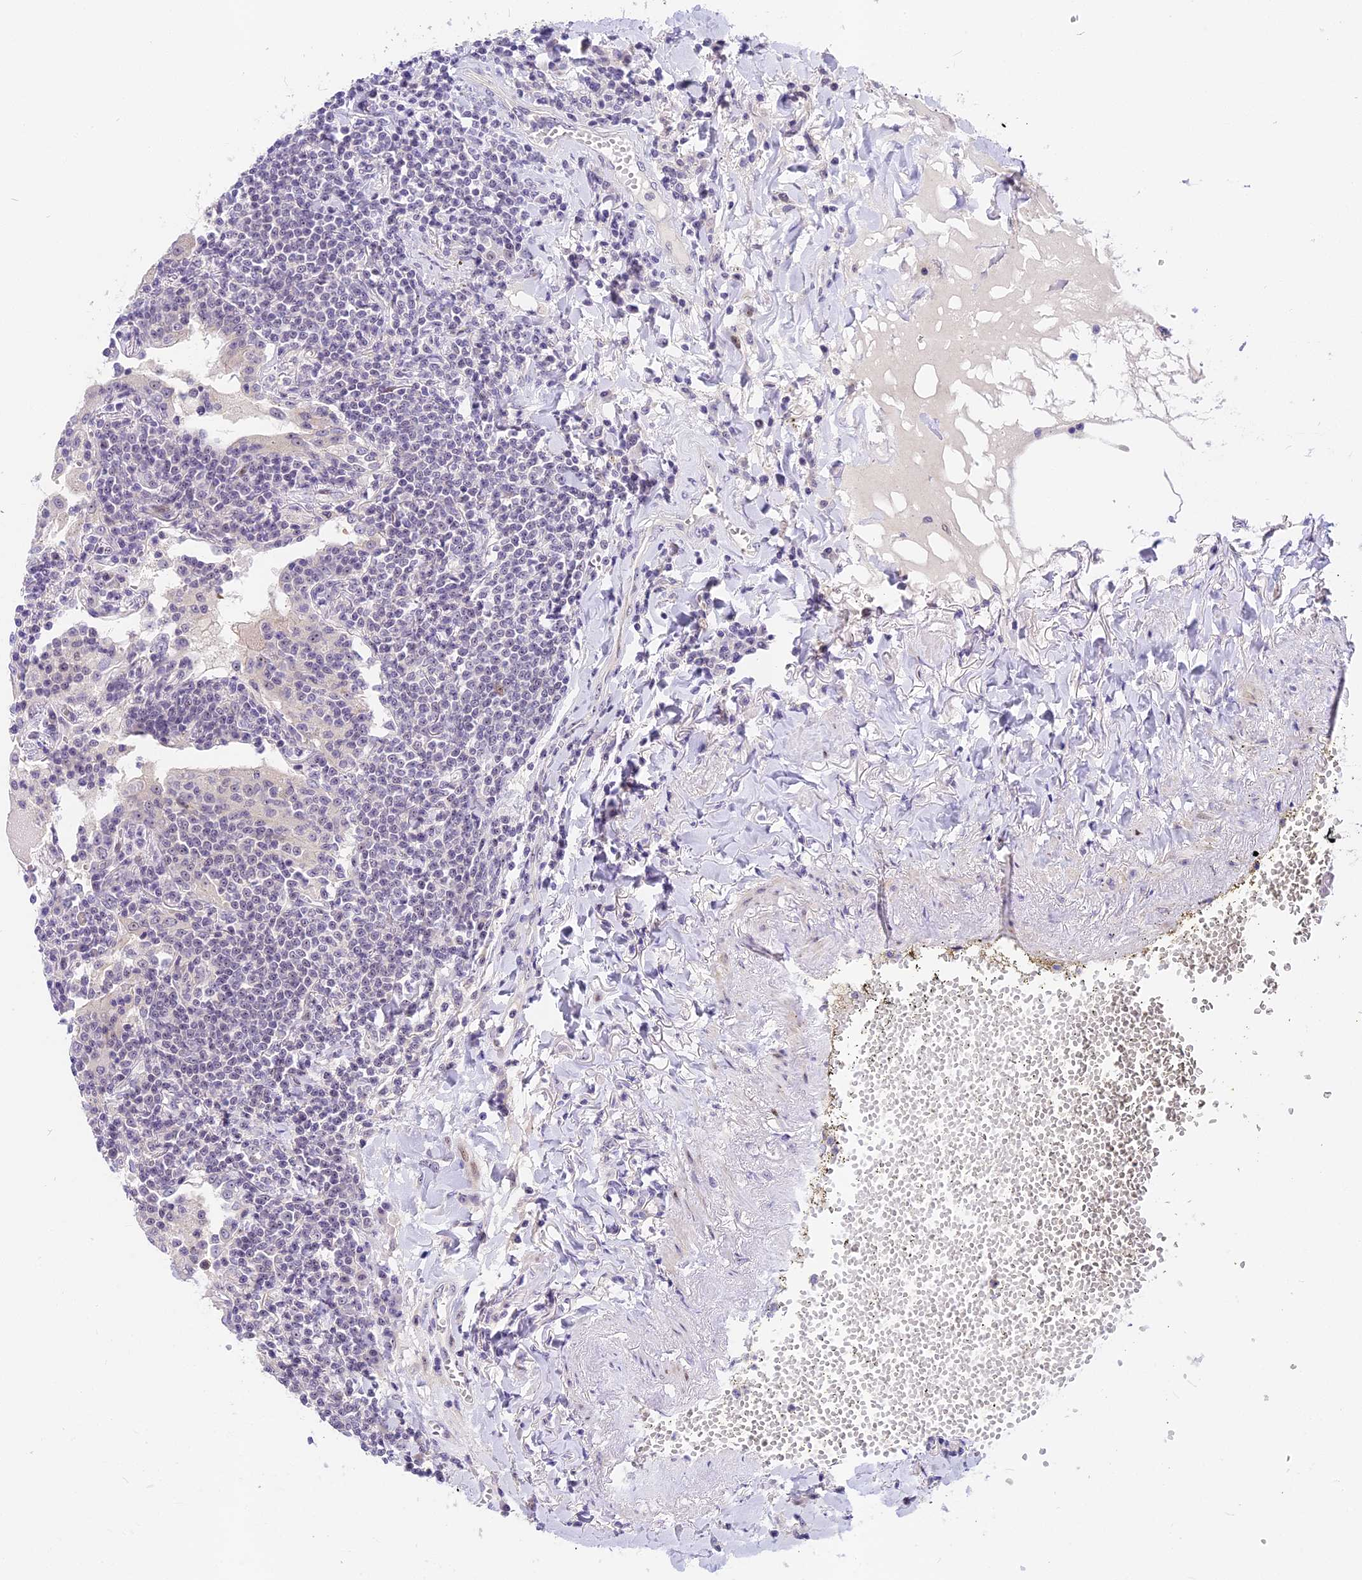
{"staining": {"intensity": "negative", "quantity": "none", "location": "none"}, "tissue": "lymphoma", "cell_type": "Tumor cells", "image_type": "cancer", "snomed": [{"axis": "morphology", "description": "Malignant lymphoma, non-Hodgkin's type, Low grade"}, {"axis": "topography", "description": "Lung"}], "caption": "Immunohistochemistry histopathology image of lymphoma stained for a protein (brown), which exhibits no positivity in tumor cells.", "gene": "MIDN", "patient": {"sex": "female", "age": 71}}